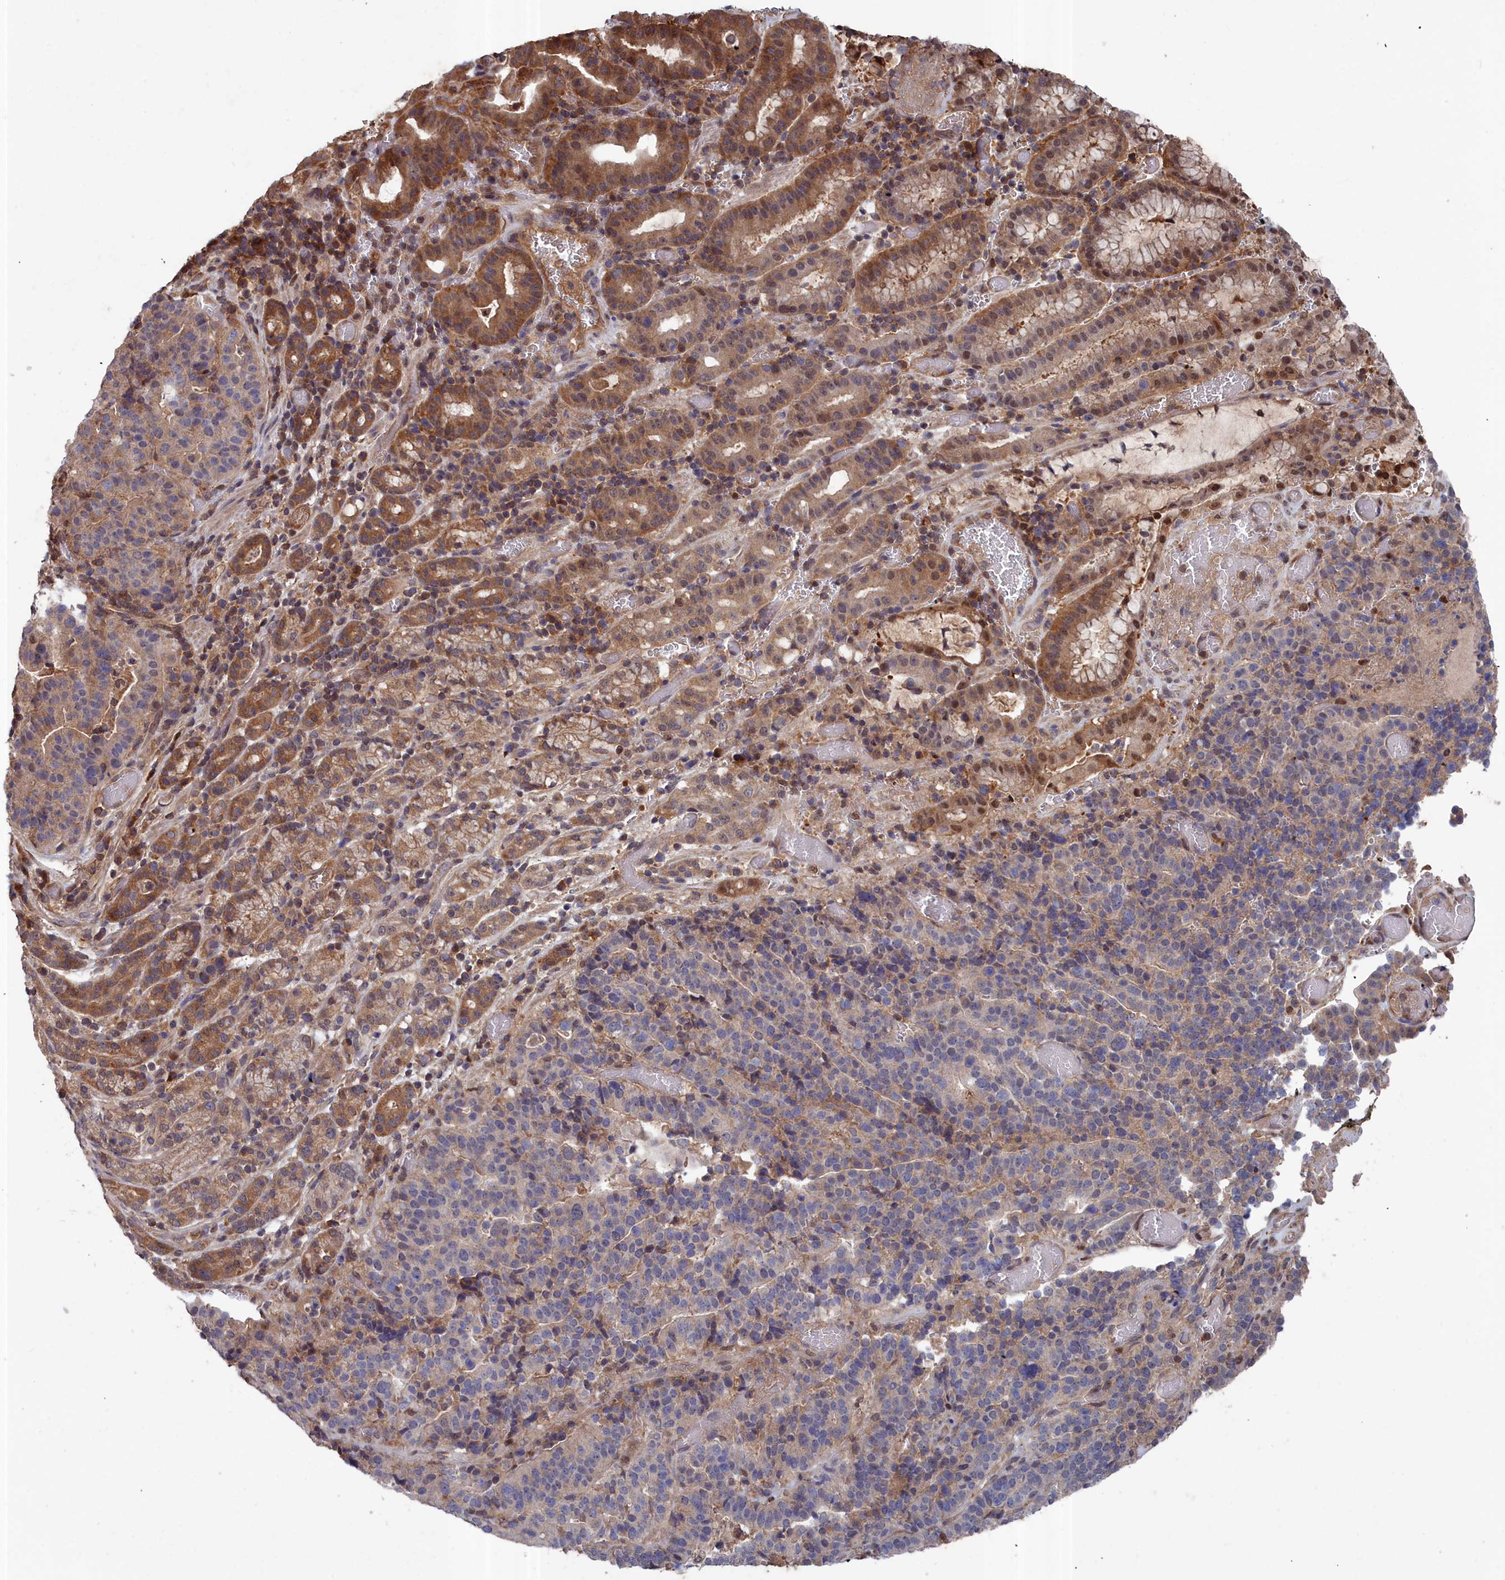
{"staining": {"intensity": "negative", "quantity": "none", "location": "none"}, "tissue": "stomach cancer", "cell_type": "Tumor cells", "image_type": "cancer", "snomed": [{"axis": "morphology", "description": "Adenocarcinoma, NOS"}, {"axis": "topography", "description": "Stomach"}], "caption": "An immunohistochemistry histopathology image of stomach cancer (adenocarcinoma) is shown. There is no staining in tumor cells of stomach cancer (adenocarcinoma). Brightfield microscopy of immunohistochemistry (IHC) stained with DAB (brown) and hematoxylin (blue), captured at high magnification.", "gene": "GFRA2", "patient": {"sex": "male", "age": 48}}